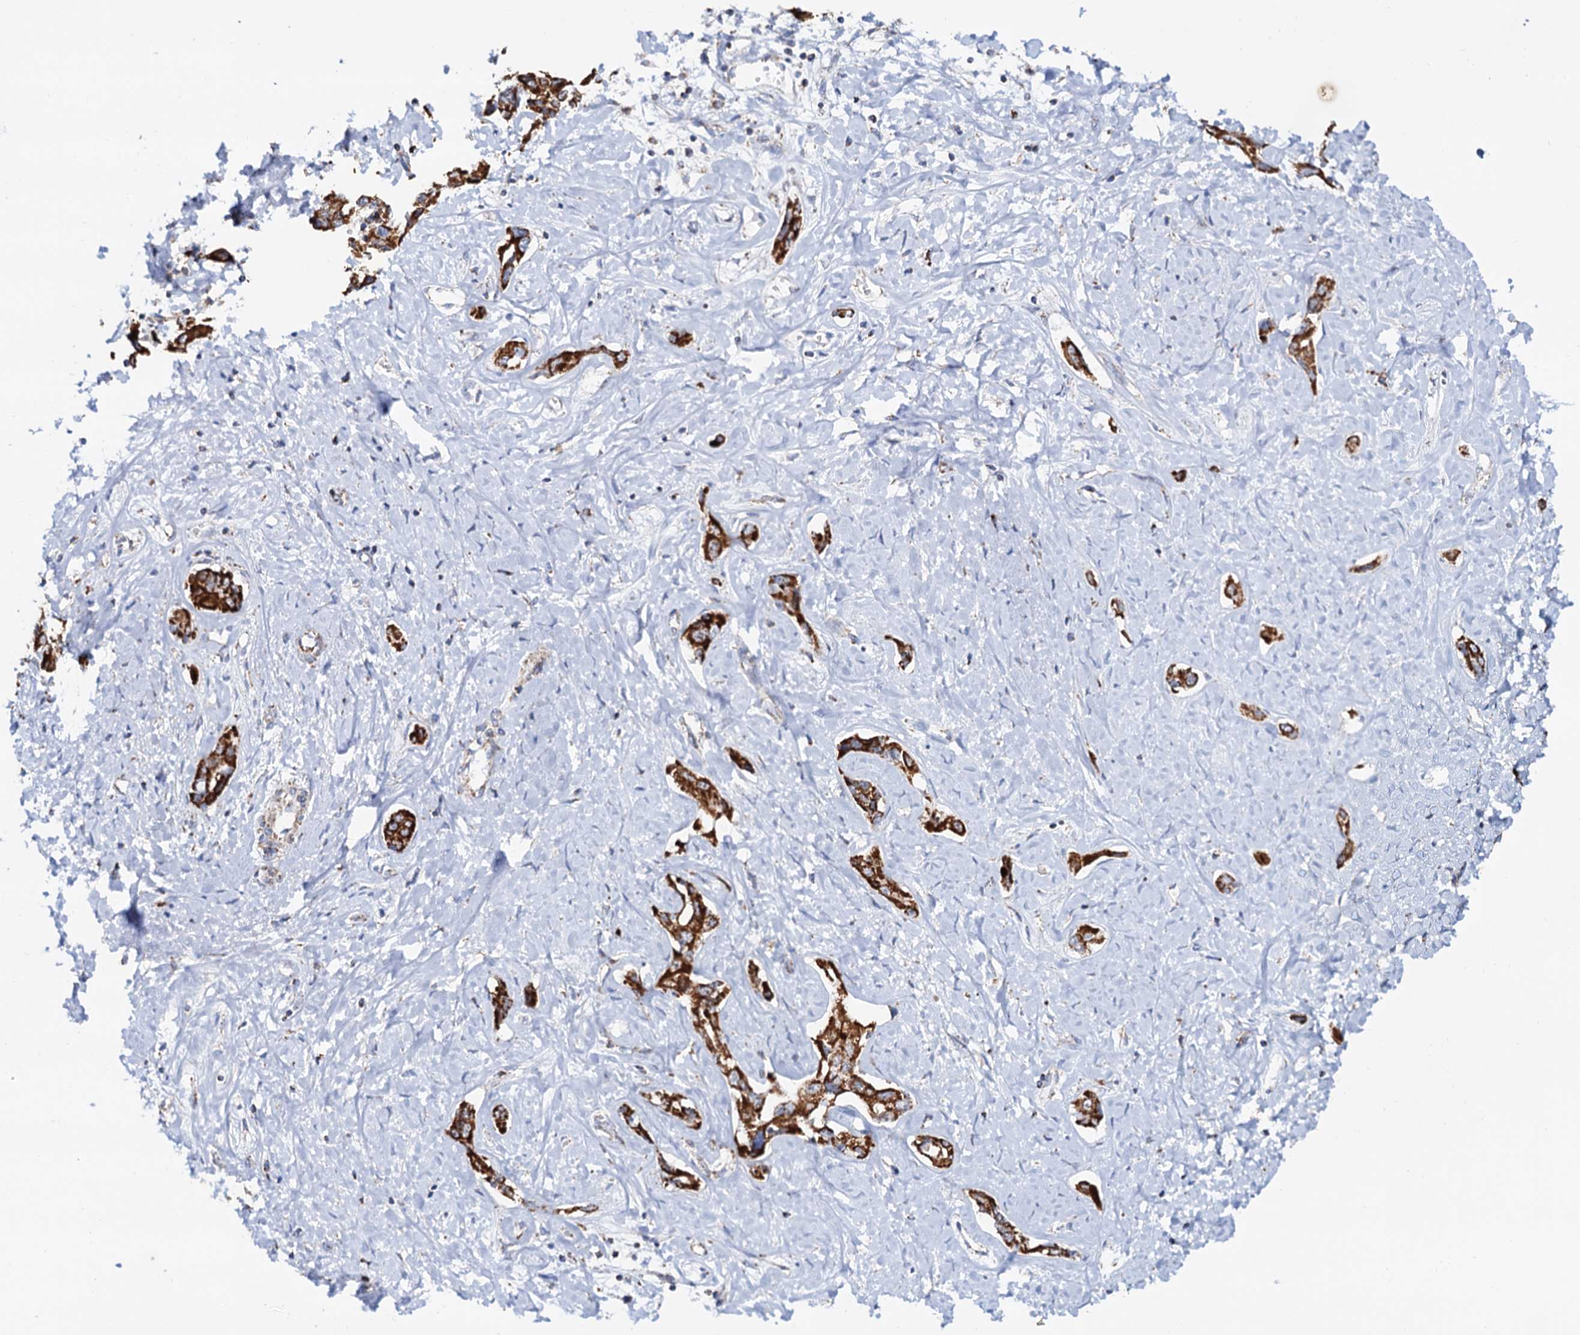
{"staining": {"intensity": "strong", "quantity": ">75%", "location": "cytoplasmic/membranous"}, "tissue": "liver cancer", "cell_type": "Tumor cells", "image_type": "cancer", "snomed": [{"axis": "morphology", "description": "Cholangiocarcinoma"}, {"axis": "topography", "description": "Liver"}], "caption": "Liver cancer (cholangiocarcinoma) tissue shows strong cytoplasmic/membranous staining in approximately >75% of tumor cells, visualized by immunohistochemistry. (Stains: DAB (3,3'-diaminobenzidine) in brown, nuclei in blue, Microscopy: brightfield microscopy at high magnification).", "gene": "C2CD3", "patient": {"sex": "male", "age": 59}}